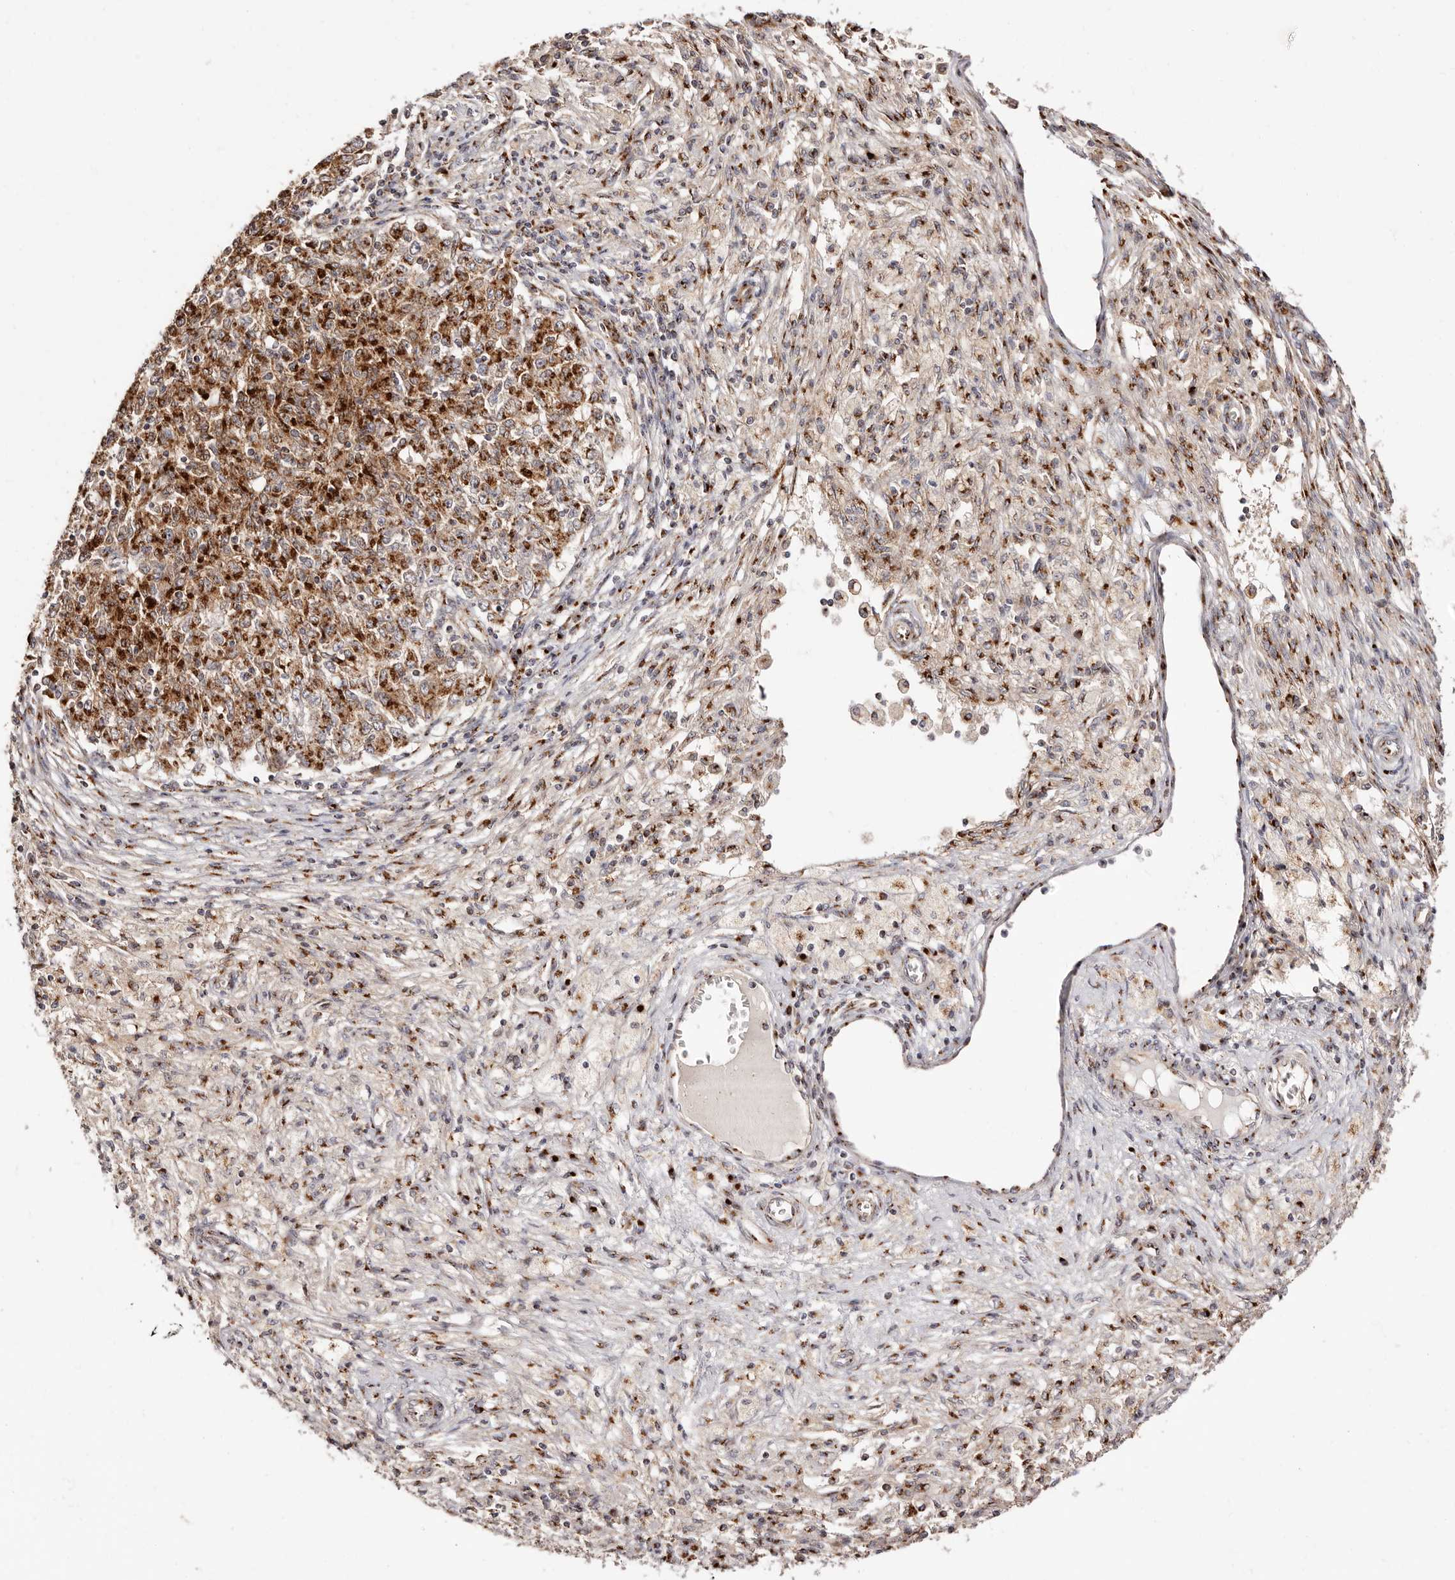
{"staining": {"intensity": "strong", "quantity": ">75%", "location": "cytoplasmic/membranous"}, "tissue": "ovarian cancer", "cell_type": "Tumor cells", "image_type": "cancer", "snomed": [{"axis": "morphology", "description": "Carcinoma, endometroid"}, {"axis": "topography", "description": "Ovary"}], "caption": "Ovarian cancer (endometroid carcinoma) stained for a protein shows strong cytoplasmic/membranous positivity in tumor cells.", "gene": "MAPK6", "patient": {"sex": "female", "age": 42}}